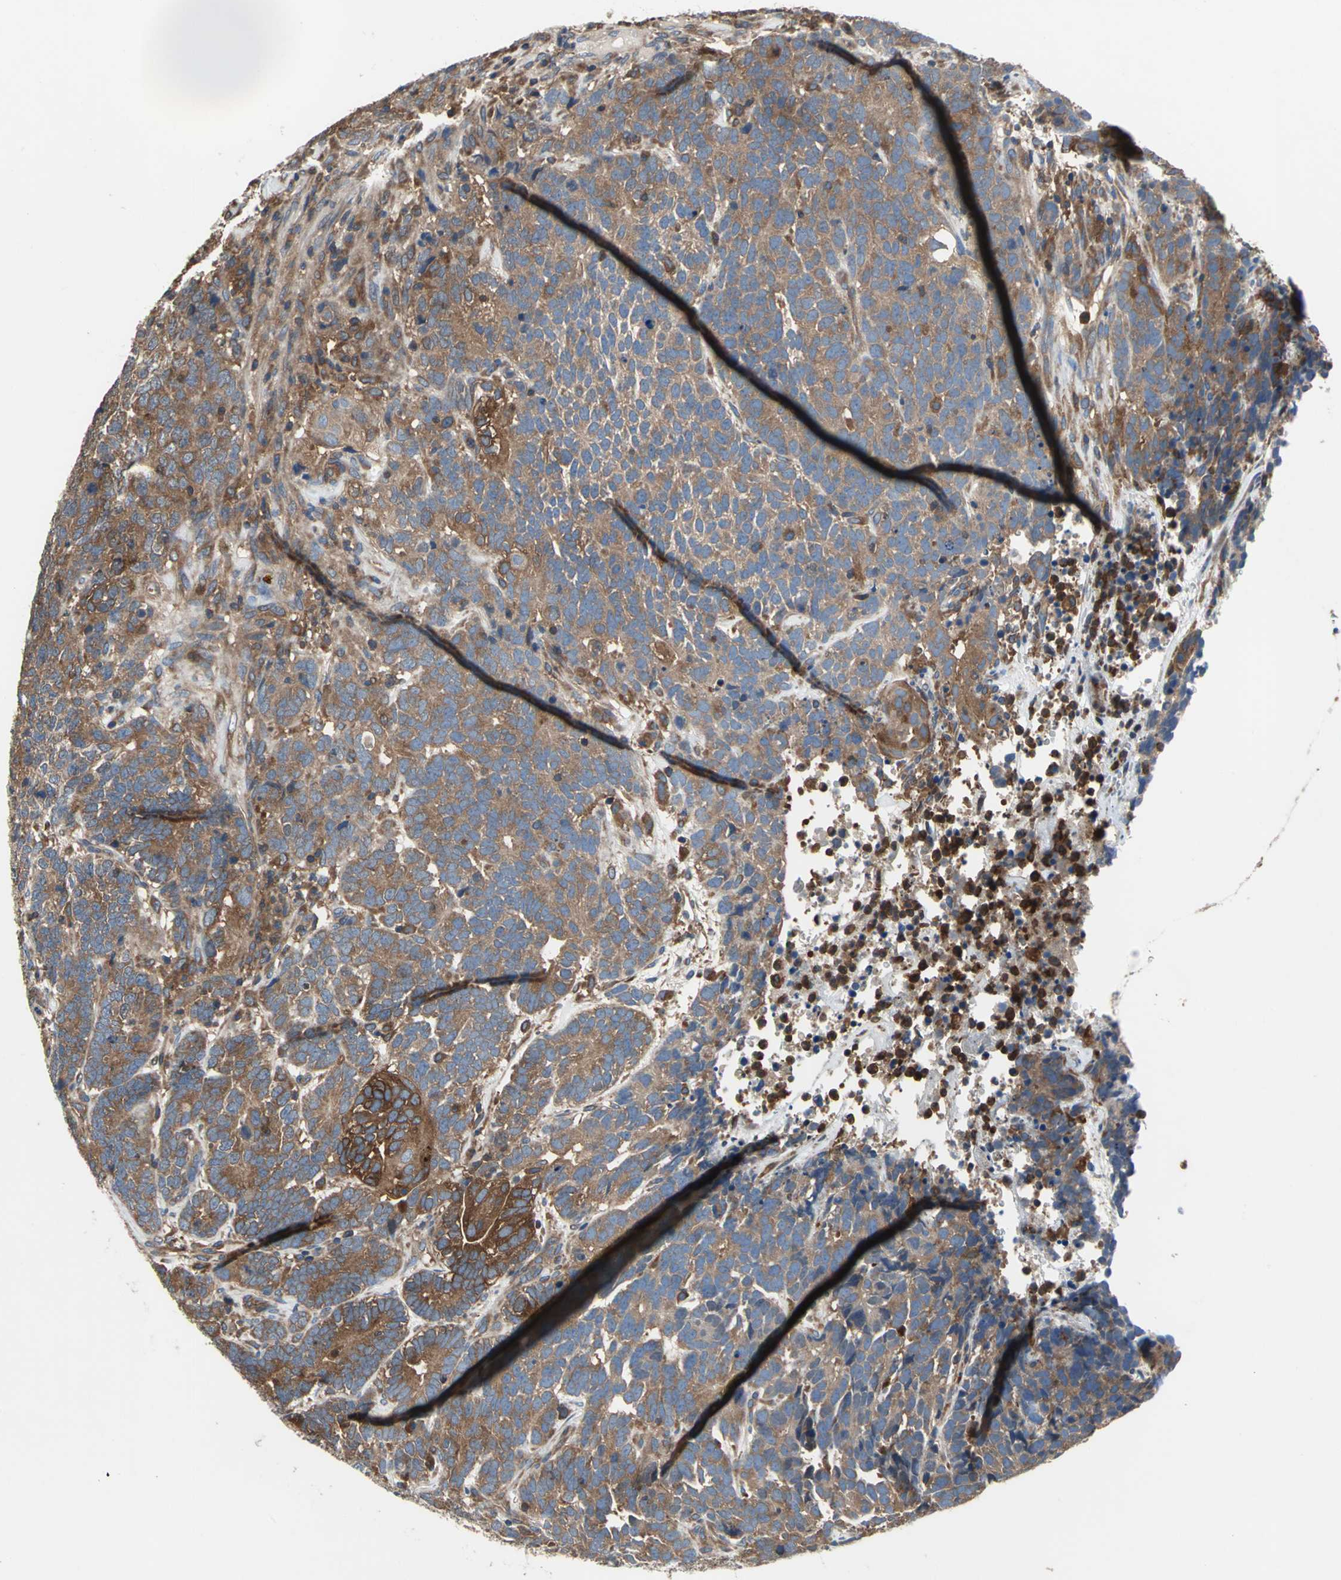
{"staining": {"intensity": "strong", "quantity": ">75%", "location": "cytoplasmic/membranous"}, "tissue": "testis cancer", "cell_type": "Tumor cells", "image_type": "cancer", "snomed": [{"axis": "morphology", "description": "Carcinoma, Embryonal, NOS"}, {"axis": "topography", "description": "Testis"}], "caption": "Tumor cells demonstrate high levels of strong cytoplasmic/membranous staining in about >75% of cells in testis cancer. Using DAB (3,3'-diaminobenzidine) (brown) and hematoxylin (blue) stains, captured at high magnification using brightfield microscopy.", "gene": "CAPN1", "patient": {"sex": "male", "age": 26}}